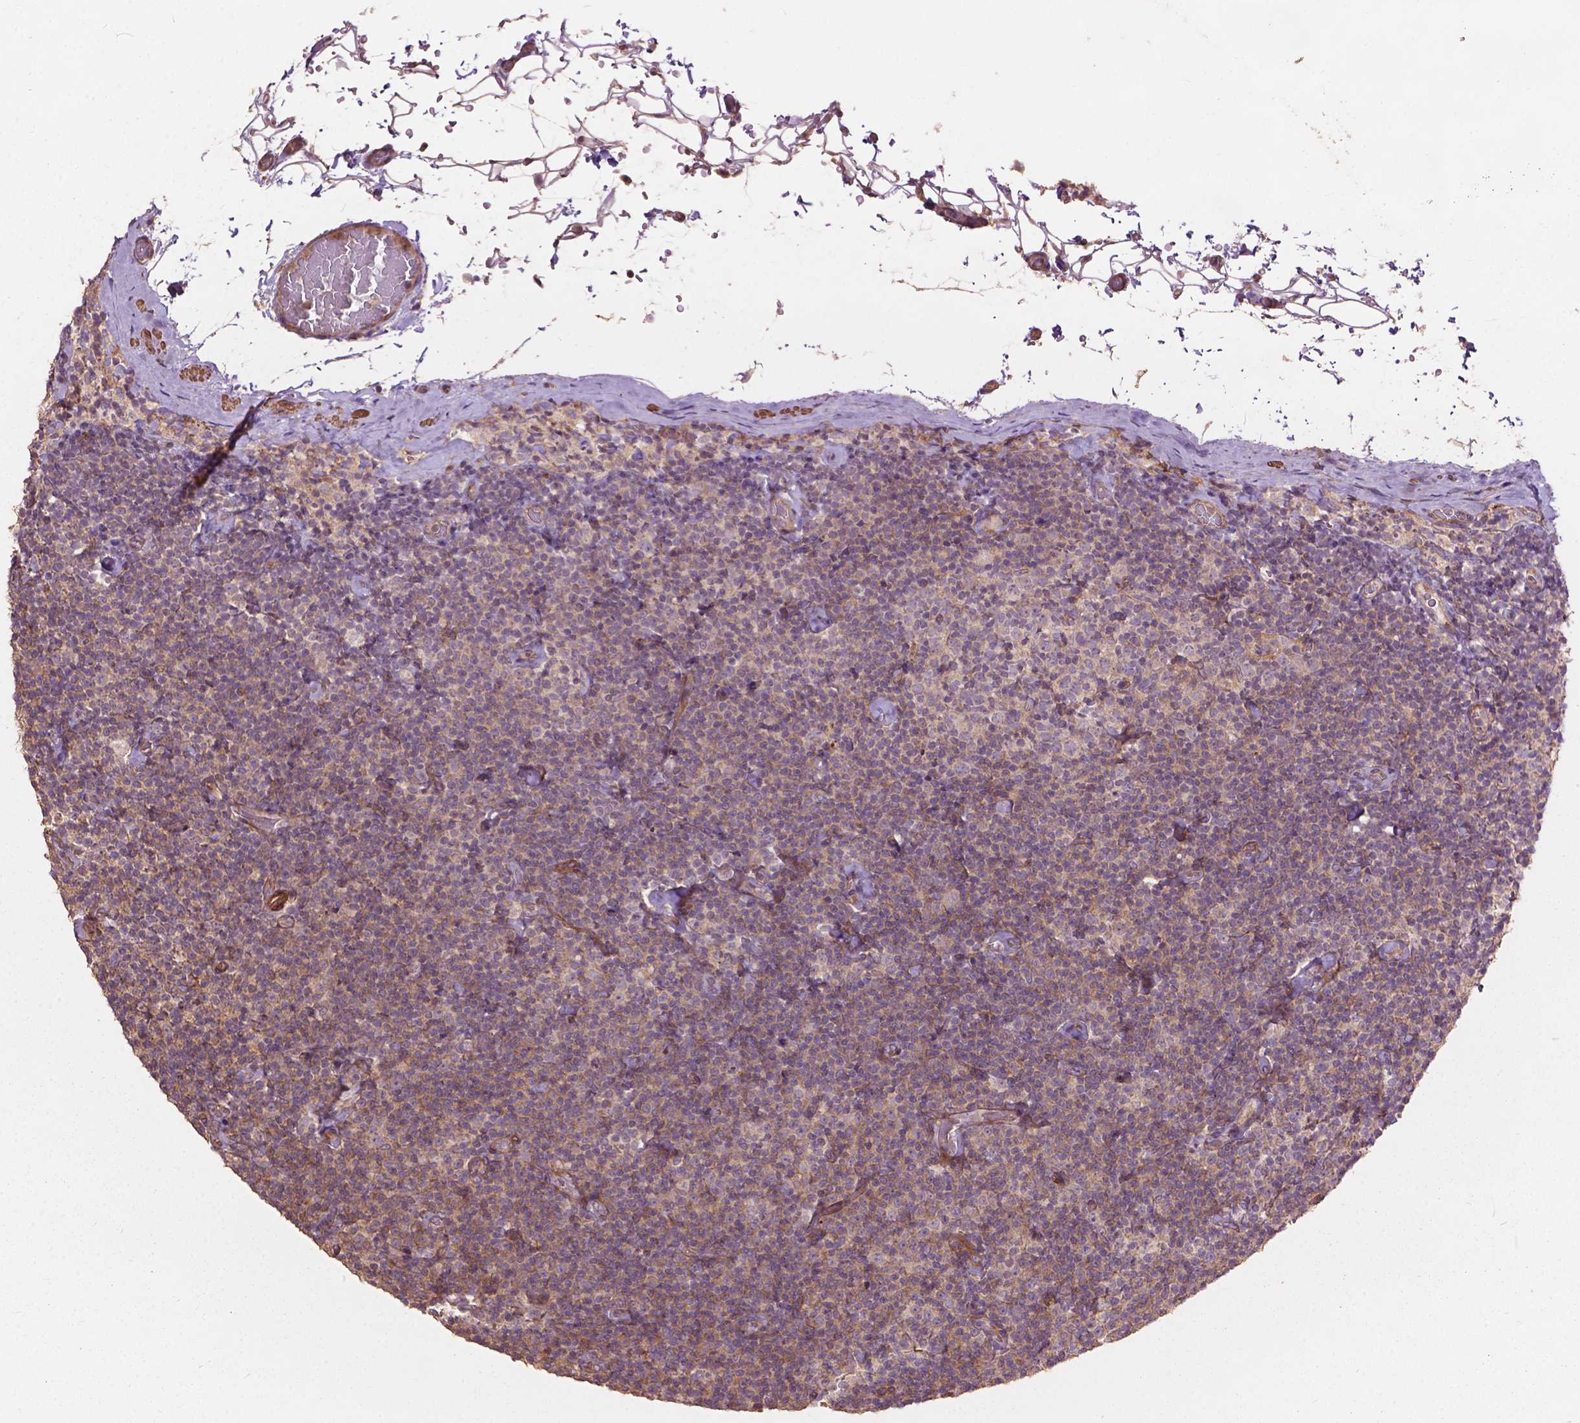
{"staining": {"intensity": "negative", "quantity": "none", "location": "none"}, "tissue": "lymphoma", "cell_type": "Tumor cells", "image_type": "cancer", "snomed": [{"axis": "morphology", "description": "Malignant lymphoma, non-Hodgkin's type, Low grade"}, {"axis": "topography", "description": "Lymph node"}], "caption": "DAB immunohistochemical staining of malignant lymphoma, non-Hodgkin's type (low-grade) demonstrates no significant positivity in tumor cells.", "gene": "FNIP1", "patient": {"sex": "male", "age": 81}}